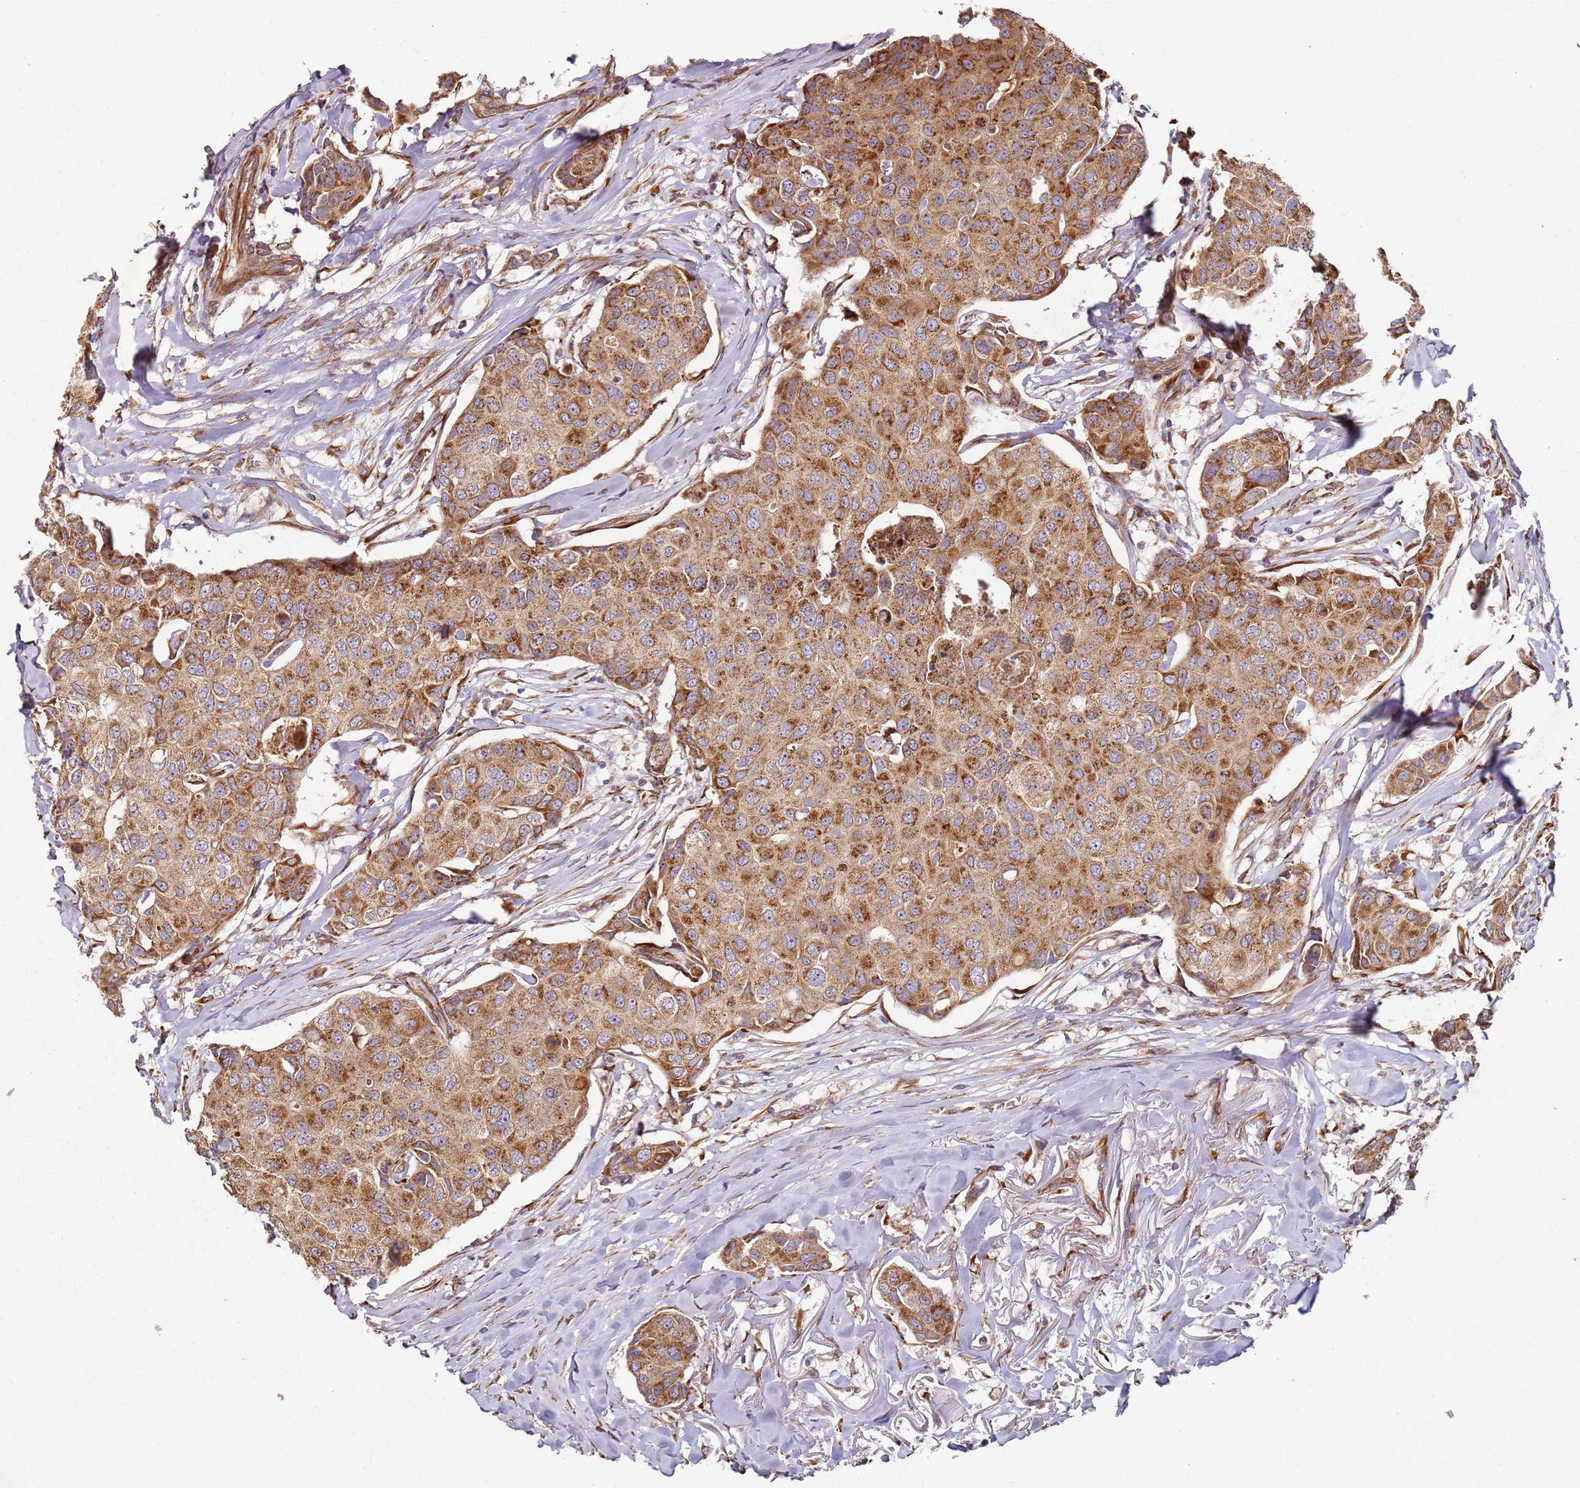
{"staining": {"intensity": "moderate", "quantity": ">75%", "location": "cytoplasmic/membranous"}, "tissue": "breast cancer", "cell_type": "Tumor cells", "image_type": "cancer", "snomed": [{"axis": "morphology", "description": "Duct carcinoma"}, {"axis": "topography", "description": "Breast"}], "caption": "A high-resolution micrograph shows immunohistochemistry staining of breast invasive ductal carcinoma, which displays moderate cytoplasmic/membranous expression in about >75% of tumor cells.", "gene": "ARFRP1", "patient": {"sex": "female", "age": 80}}